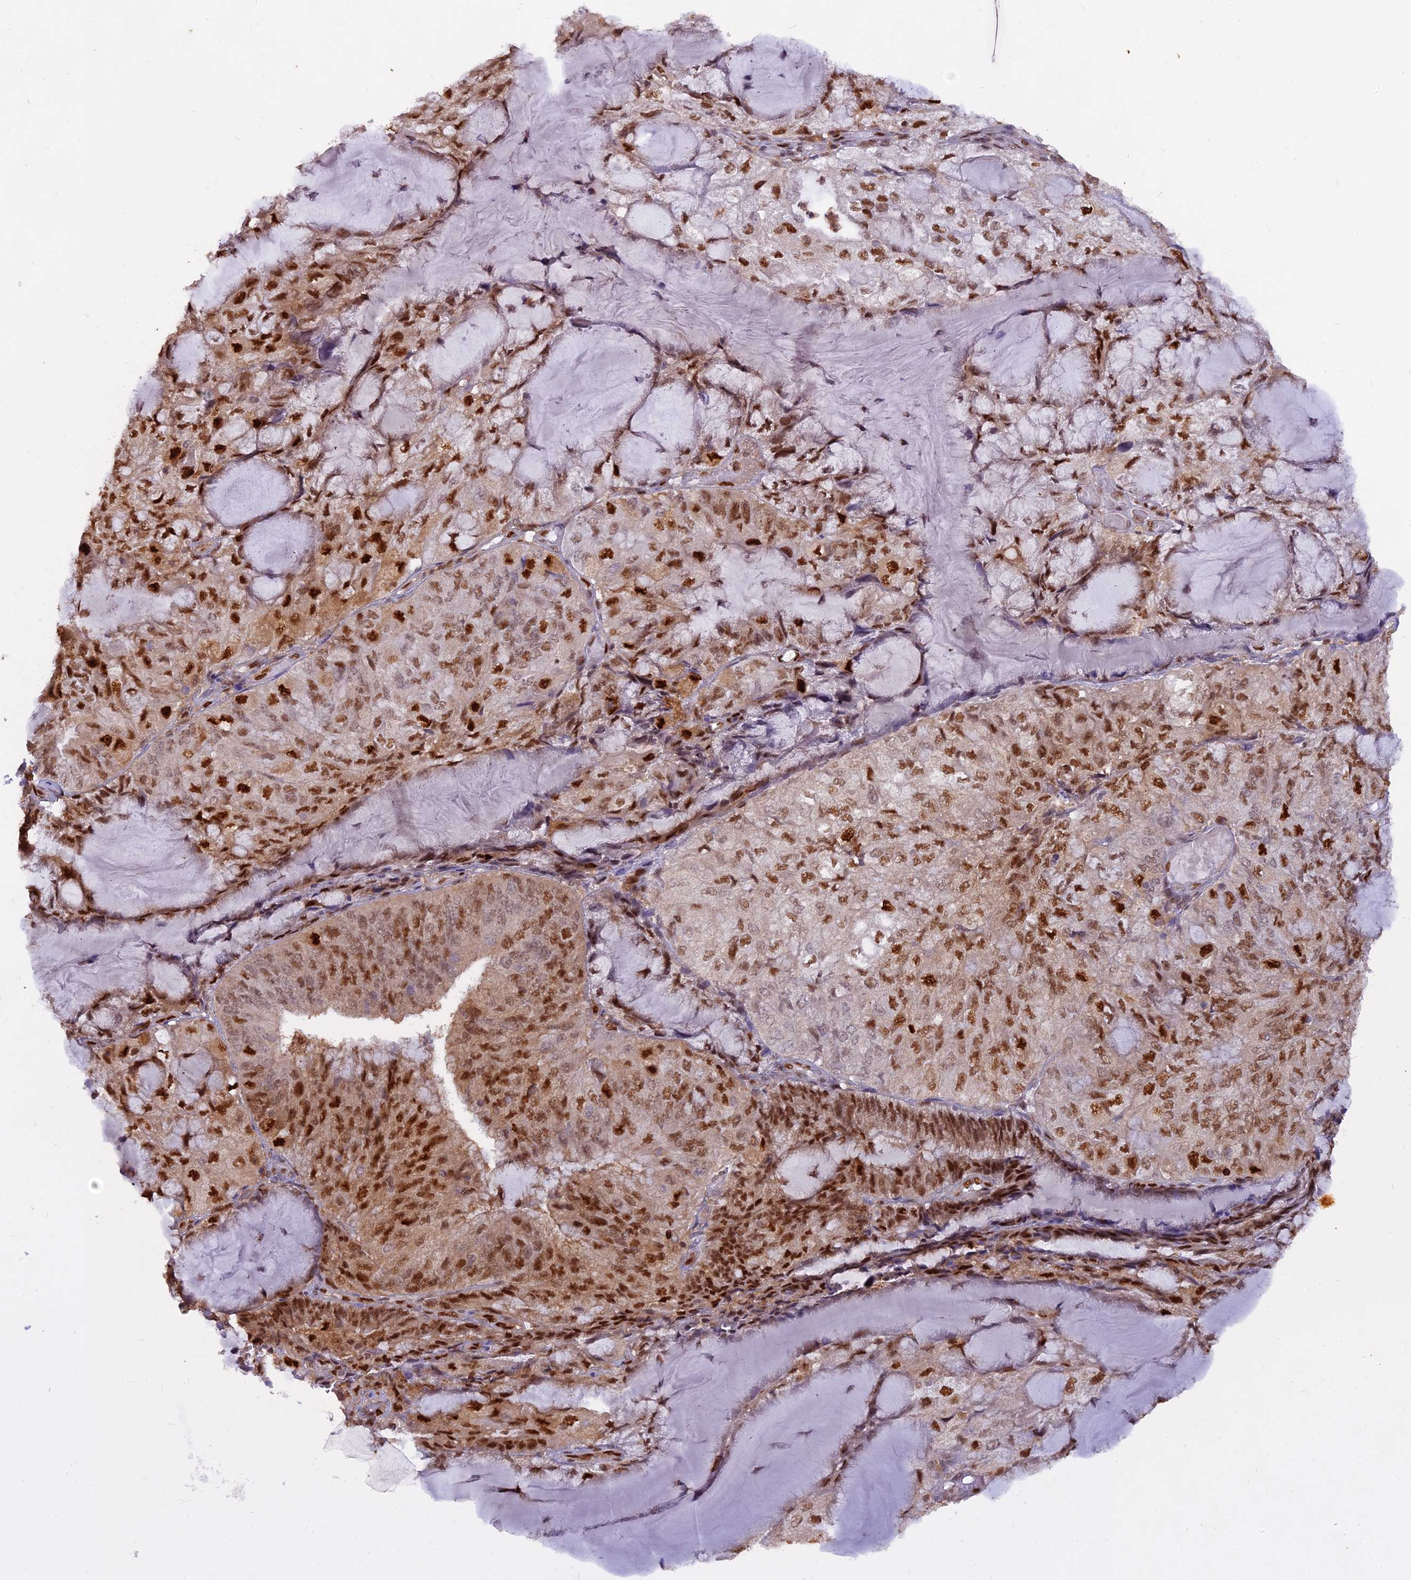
{"staining": {"intensity": "strong", "quantity": ">75%", "location": "nuclear"}, "tissue": "endometrial cancer", "cell_type": "Tumor cells", "image_type": "cancer", "snomed": [{"axis": "morphology", "description": "Adenocarcinoma, NOS"}, {"axis": "topography", "description": "Endometrium"}], "caption": "Strong nuclear protein expression is identified in approximately >75% of tumor cells in adenocarcinoma (endometrial). (DAB (3,3'-diaminobenzidine) = brown stain, brightfield microscopy at high magnification).", "gene": "NPEPL1", "patient": {"sex": "female", "age": 81}}